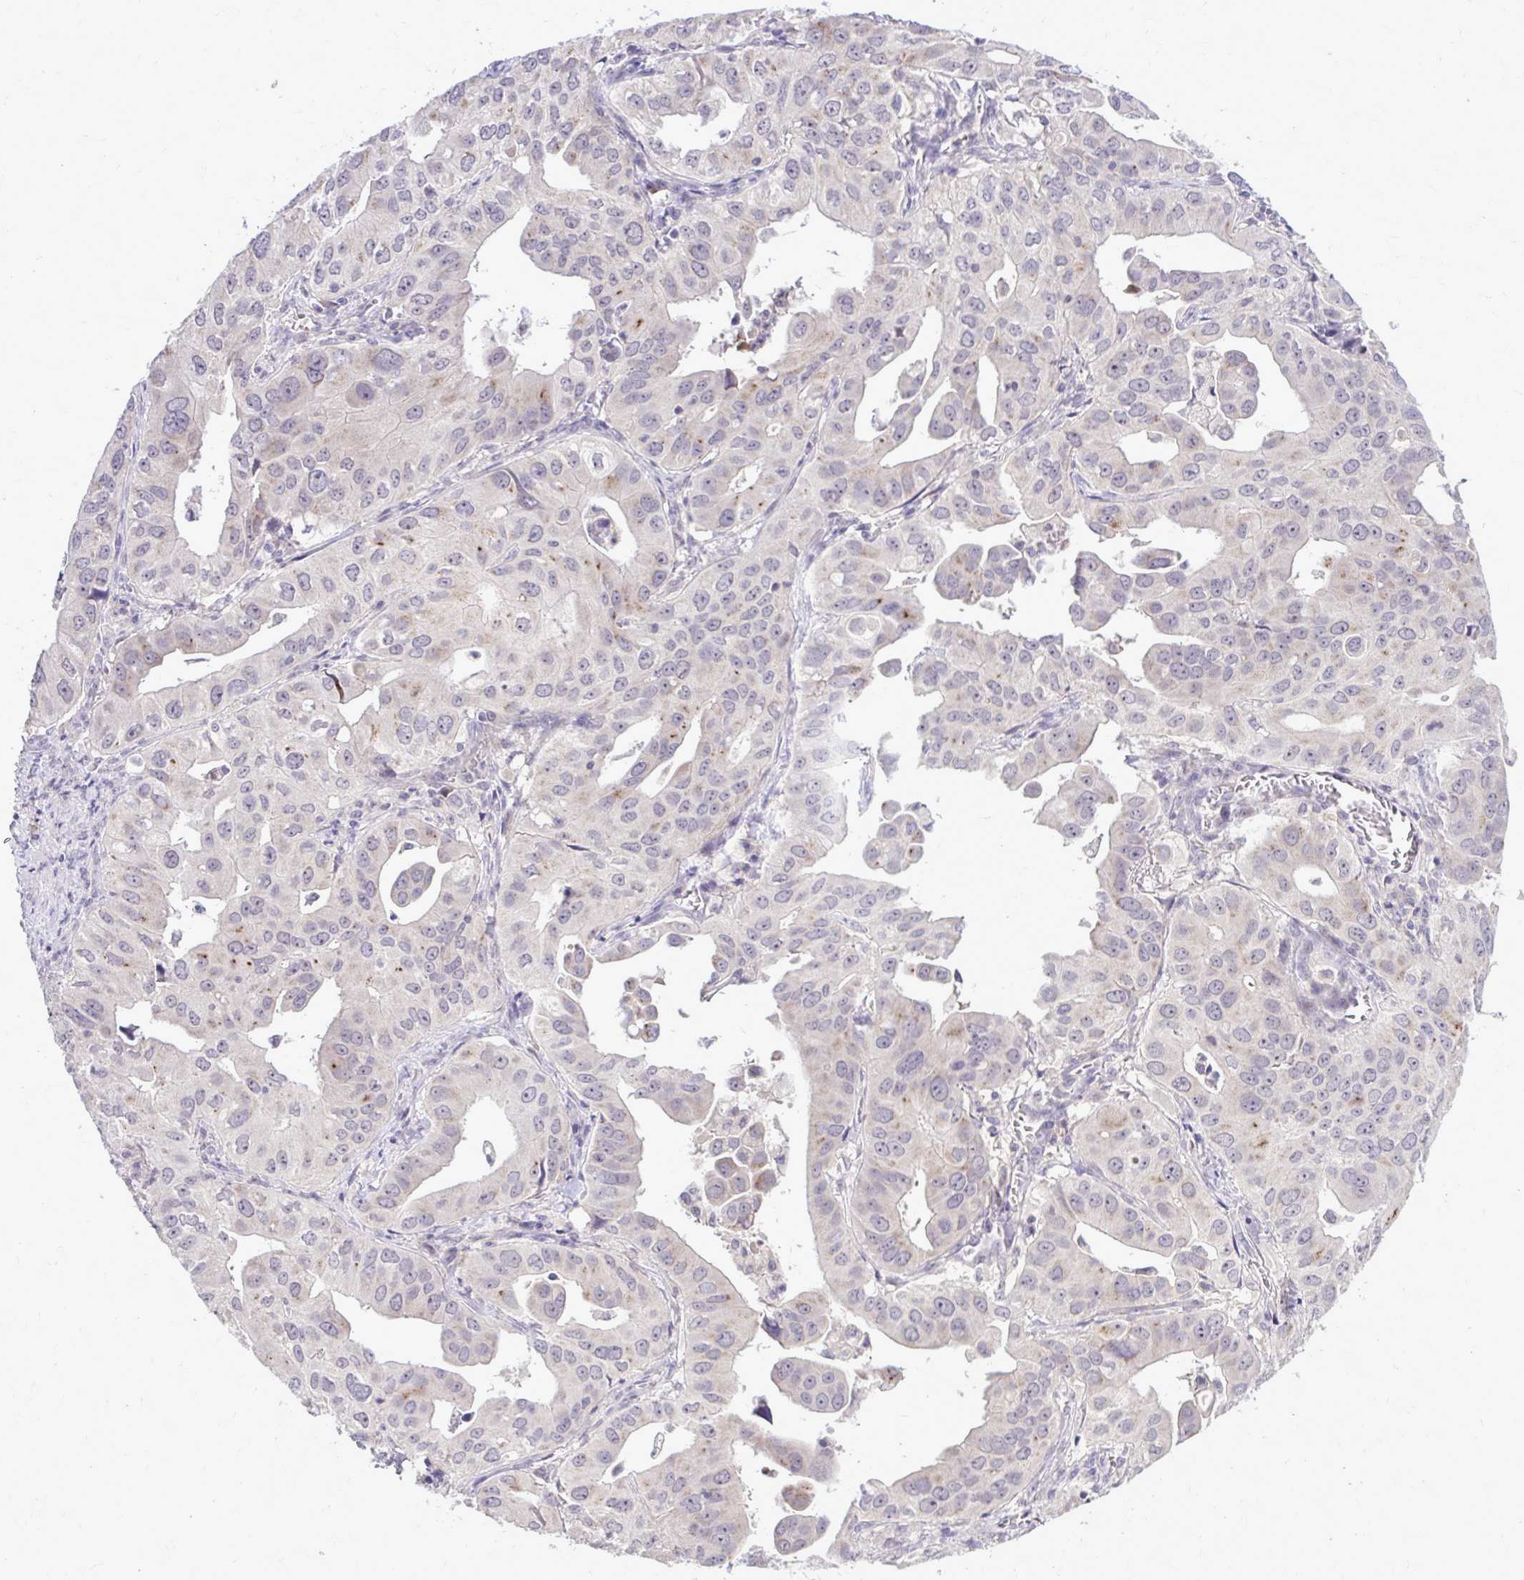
{"staining": {"intensity": "negative", "quantity": "none", "location": "none"}, "tissue": "lung cancer", "cell_type": "Tumor cells", "image_type": "cancer", "snomed": [{"axis": "morphology", "description": "Adenocarcinoma, NOS"}, {"axis": "topography", "description": "Lung"}], "caption": "IHC of lung cancer demonstrates no expression in tumor cells. (Brightfield microscopy of DAB (3,3'-diaminobenzidine) immunohistochemistry (IHC) at high magnification).", "gene": "DPY19L1", "patient": {"sex": "male", "age": 48}}